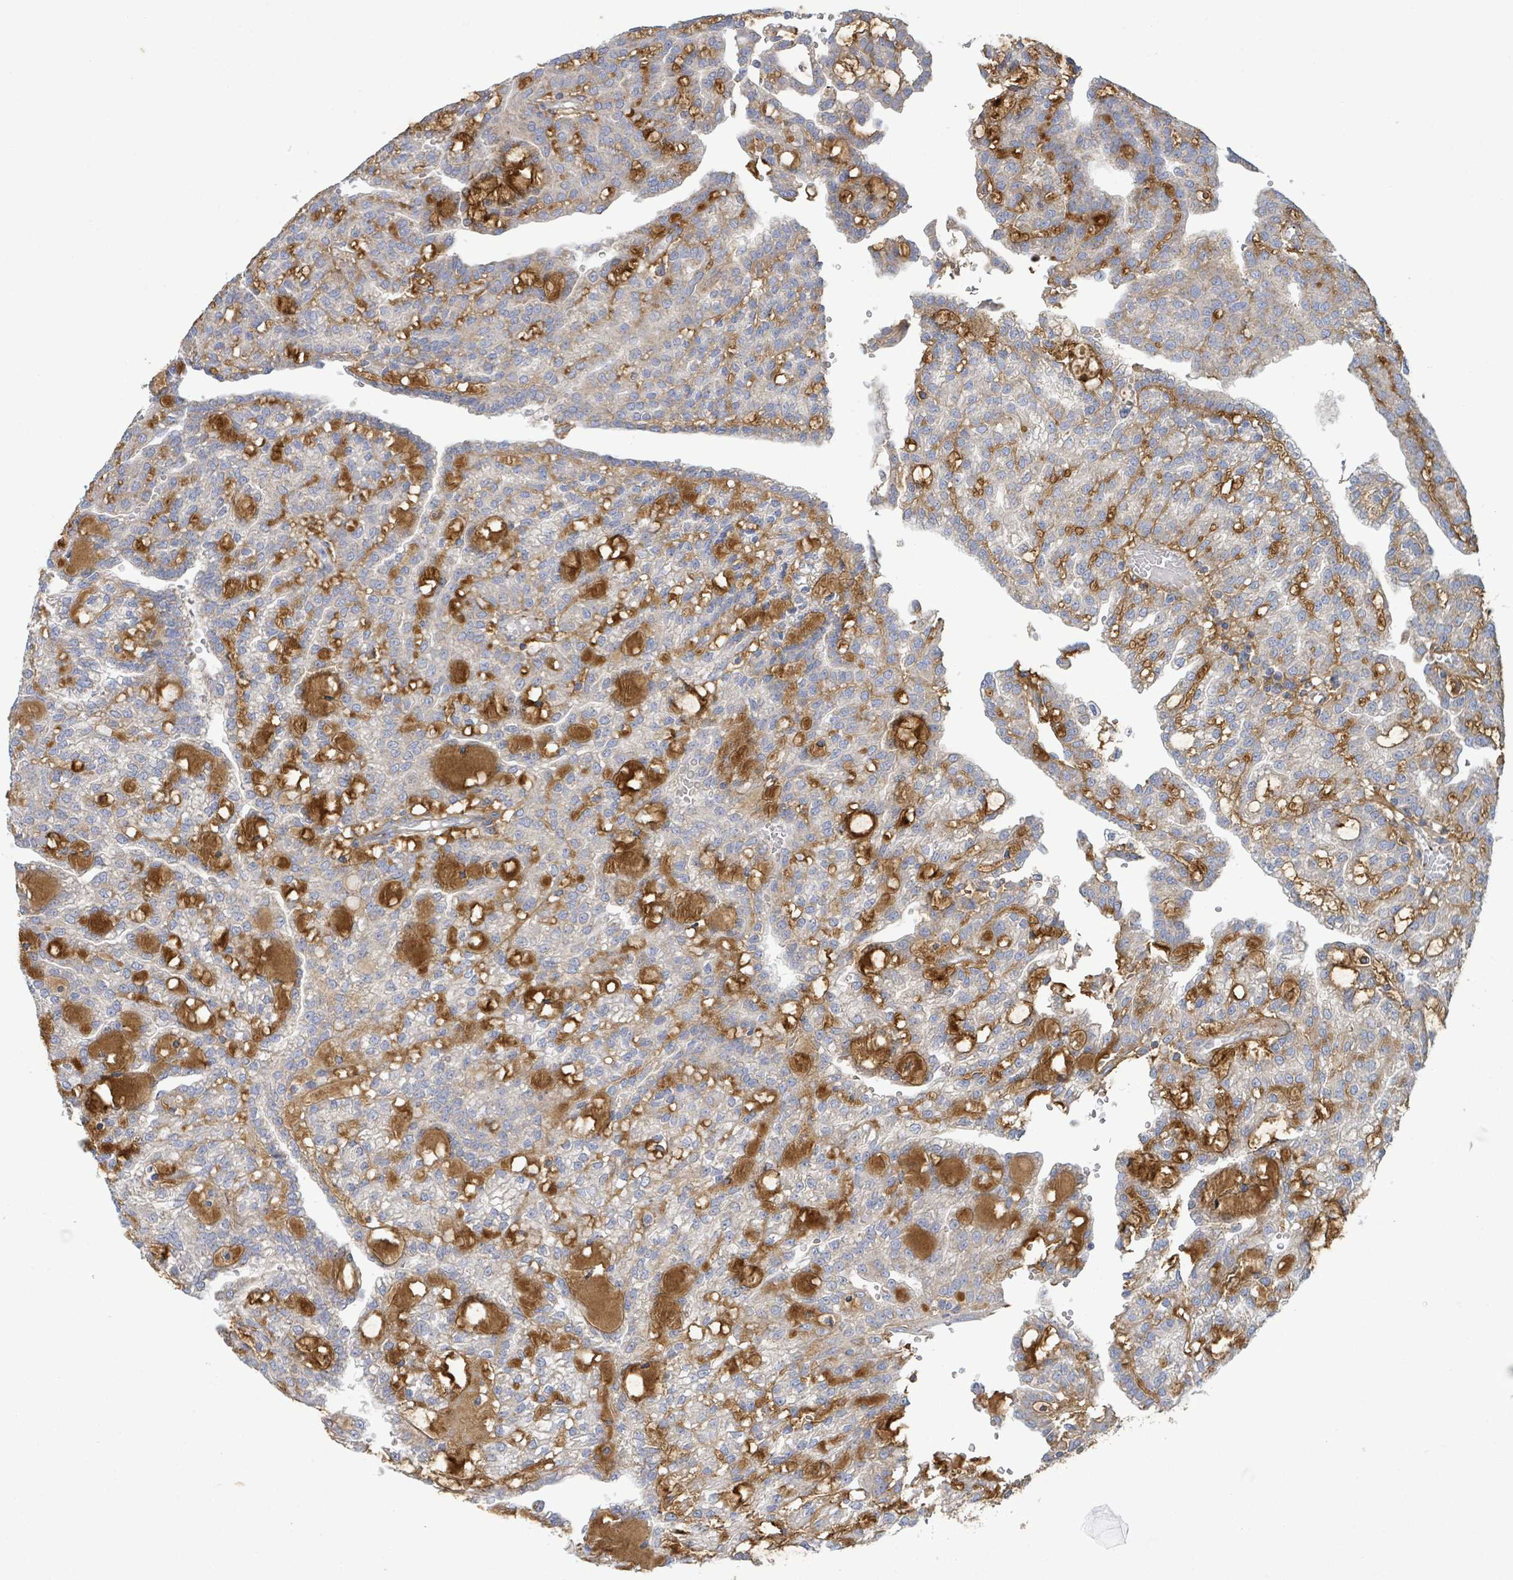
{"staining": {"intensity": "moderate", "quantity": ">75%", "location": "cytoplasmic/membranous"}, "tissue": "renal cancer", "cell_type": "Tumor cells", "image_type": "cancer", "snomed": [{"axis": "morphology", "description": "Adenocarcinoma, NOS"}, {"axis": "topography", "description": "Kidney"}], "caption": "DAB immunohistochemical staining of adenocarcinoma (renal) shows moderate cytoplasmic/membranous protein positivity in about >75% of tumor cells. (Brightfield microscopy of DAB IHC at high magnification).", "gene": "ALG12", "patient": {"sex": "male", "age": 63}}